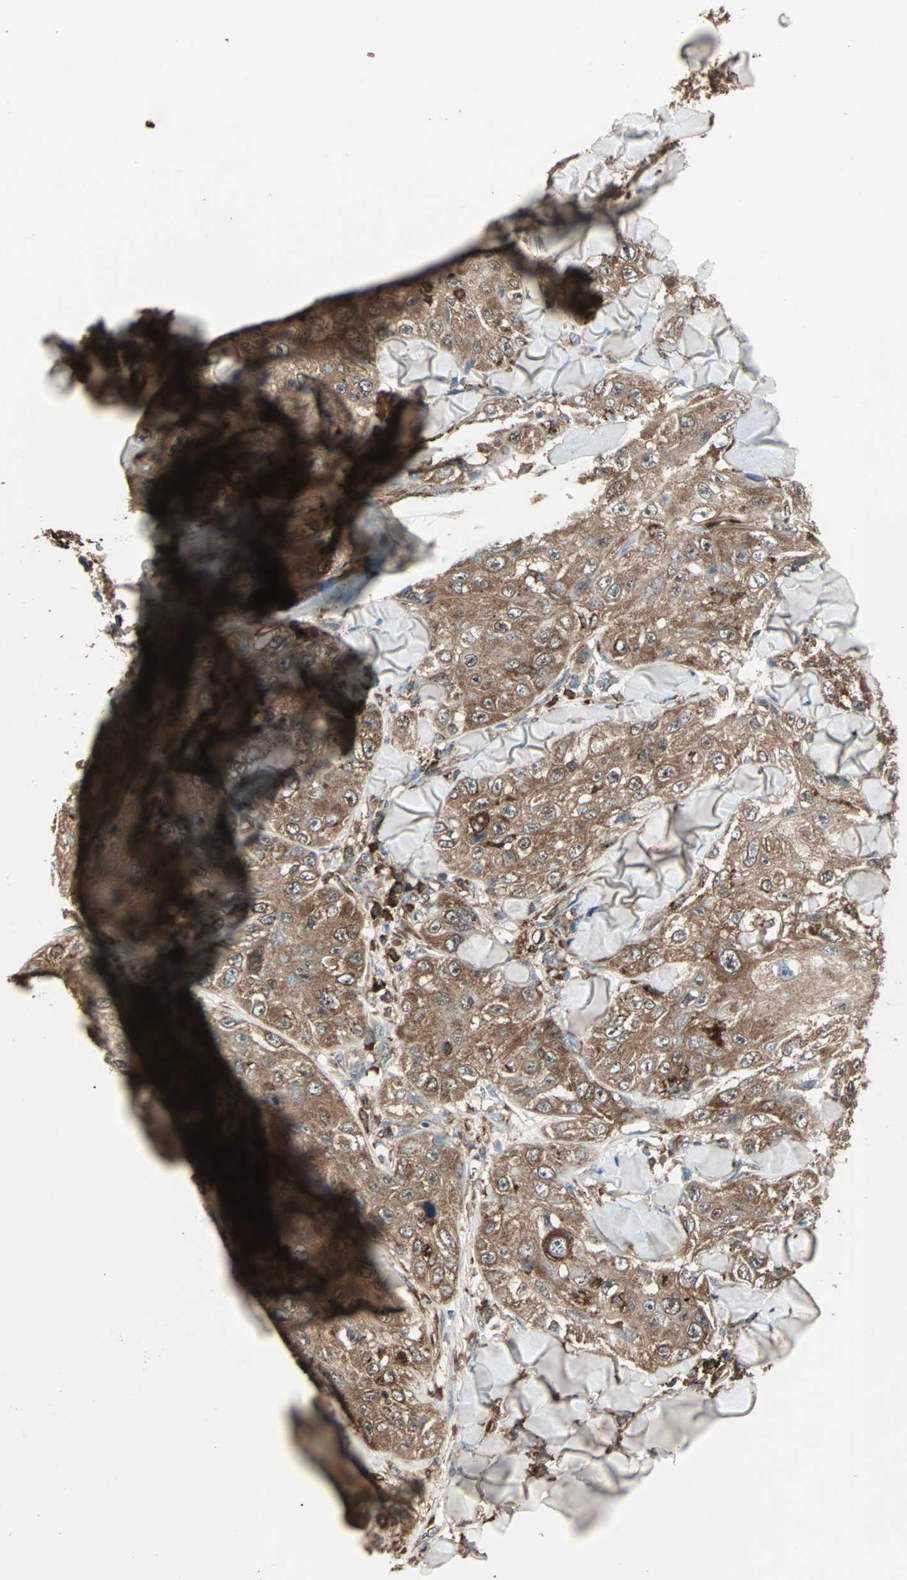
{"staining": {"intensity": "strong", "quantity": ">75%", "location": "cytoplasmic/membranous"}, "tissue": "skin cancer", "cell_type": "Tumor cells", "image_type": "cancer", "snomed": [{"axis": "morphology", "description": "Squamous cell carcinoma, NOS"}, {"axis": "topography", "description": "Skin"}], "caption": "Human skin cancer stained with a brown dye displays strong cytoplasmic/membranous positive positivity in about >75% of tumor cells.", "gene": "MMP3", "patient": {"sex": "male", "age": 86}}